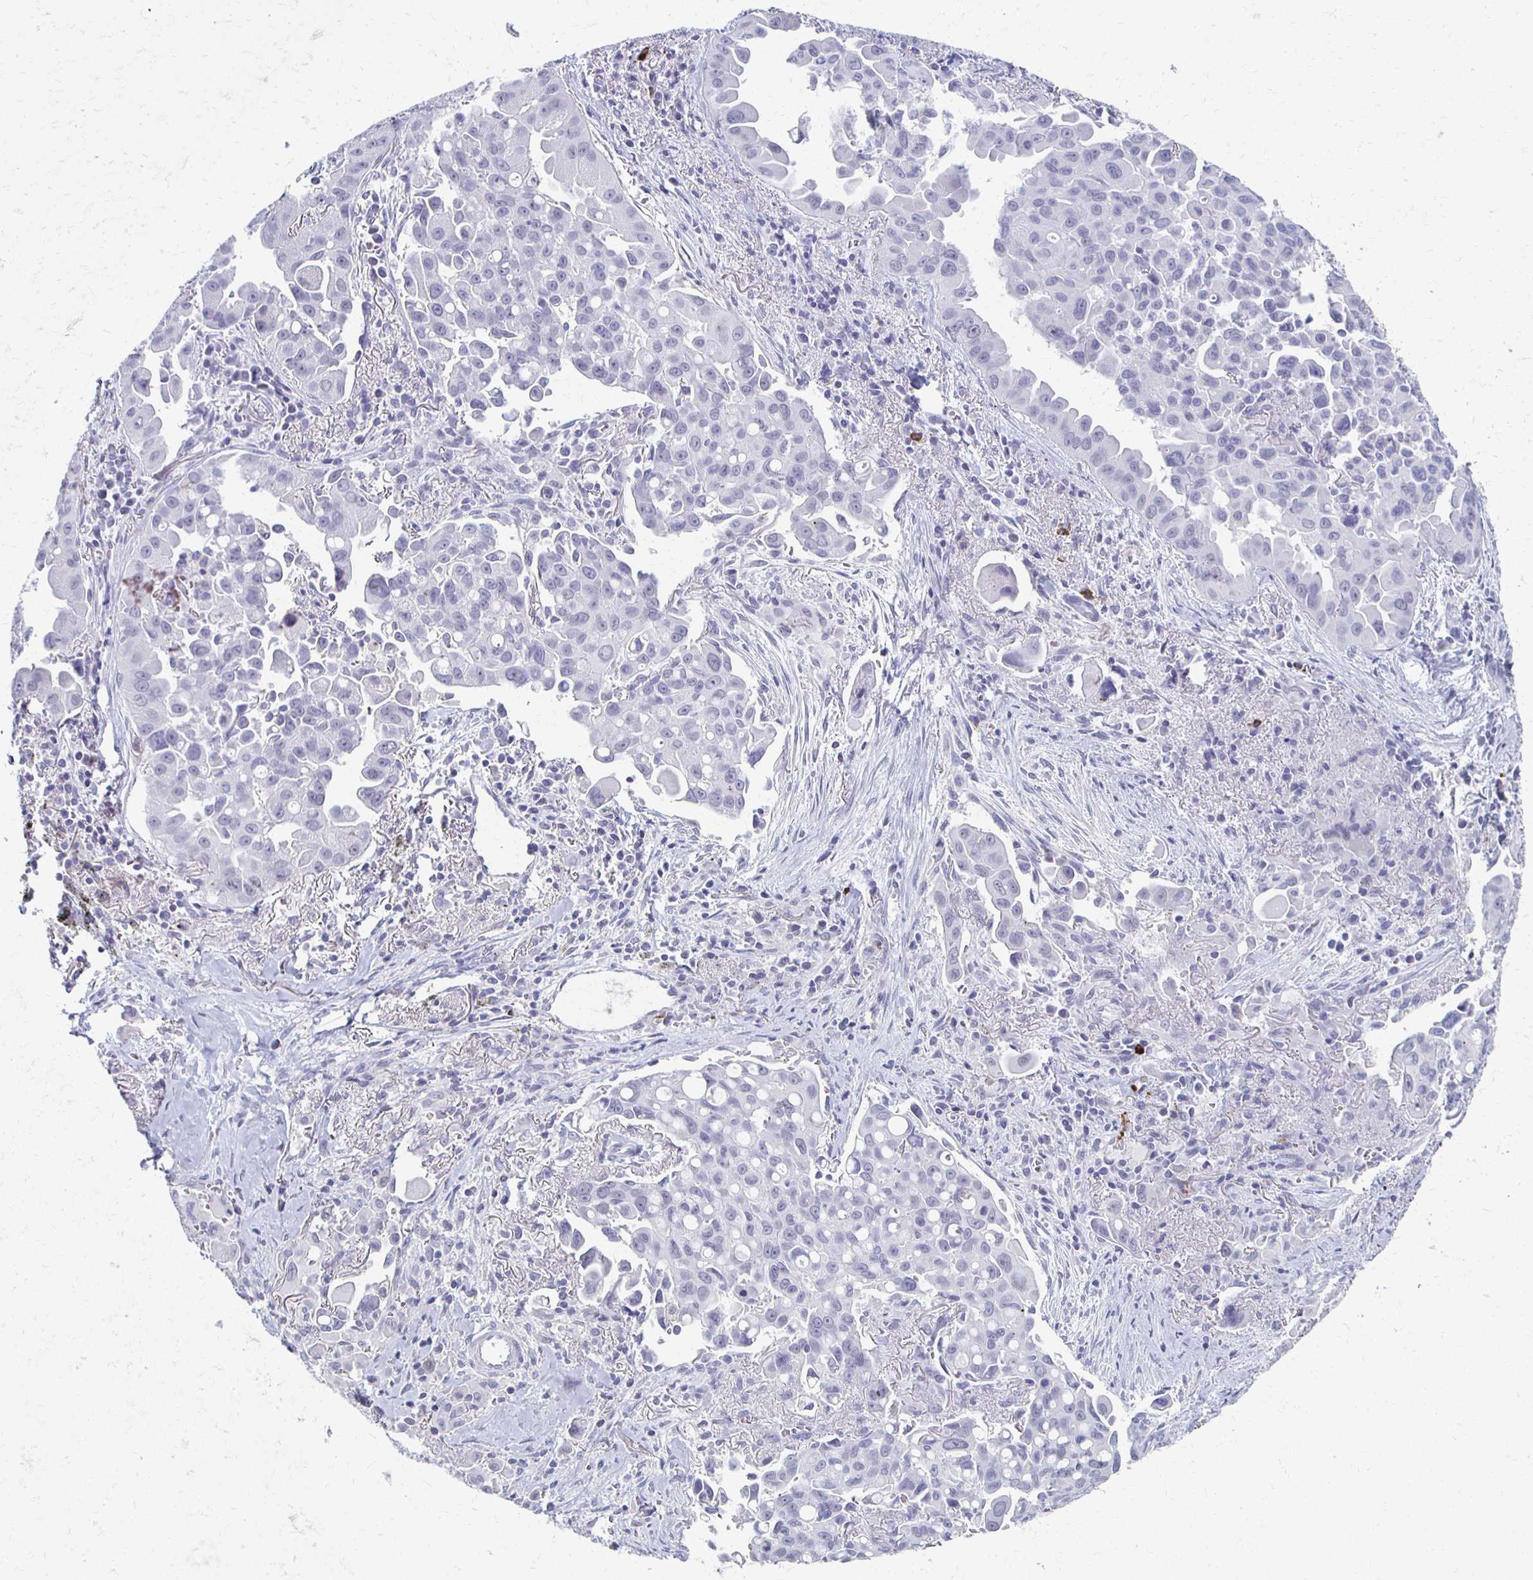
{"staining": {"intensity": "negative", "quantity": "none", "location": "none"}, "tissue": "lung cancer", "cell_type": "Tumor cells", "image_type": "cancer", "snomed": [{"axis": "morphology", "description": "Adenocarcinoma, NOS"}, {"axis": "topography", "description": "Lung"}], "caption": "Immunohistochemical staining of lung cancer shows no significant positivity in tumor cells.", "gene": "CXCR2", "patient": {"sex": "male", "age": 68}}